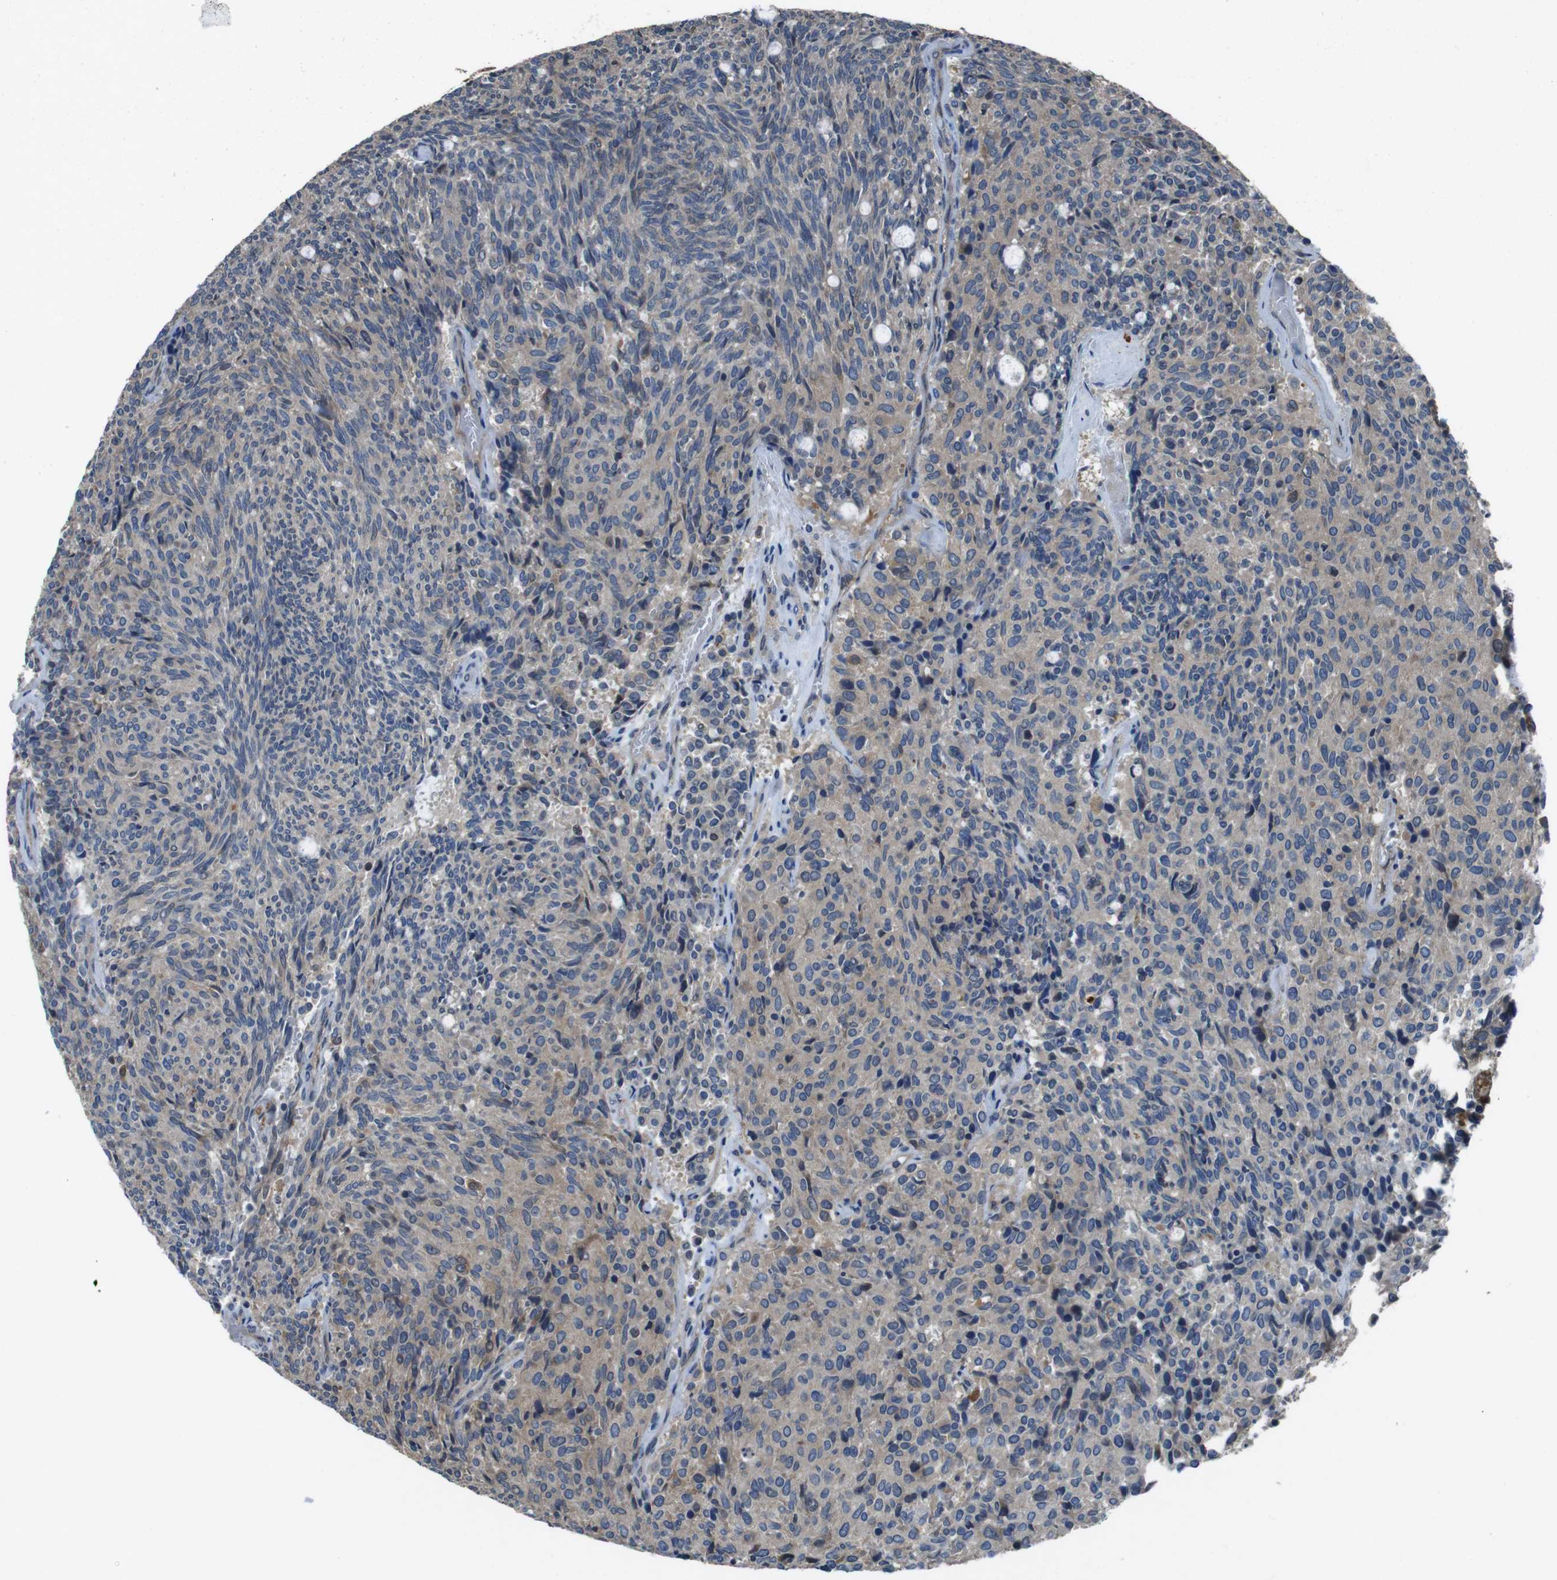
{"staining": {"intensity": "weak", "quantity": ">75%", "location": "cytoplasmic/membranous"}, "tissue": "carcinoid", "cell_type": "Tumor cells", "image_type": "cancer", "snomed": [{"axis": "morphology", "description": "Carcinoid, malignant, NOS"}, {"axis": "topography", "description": "Pancreas"}], "caption": "This photomicrograph reveals immunohistochemistry staining of carcinoid, with low weak cytoplasmic/membranous staining in about >75% of tumor cells.", "gene": "RAB6A", "patient": {"sex": "female", "age": 54}}